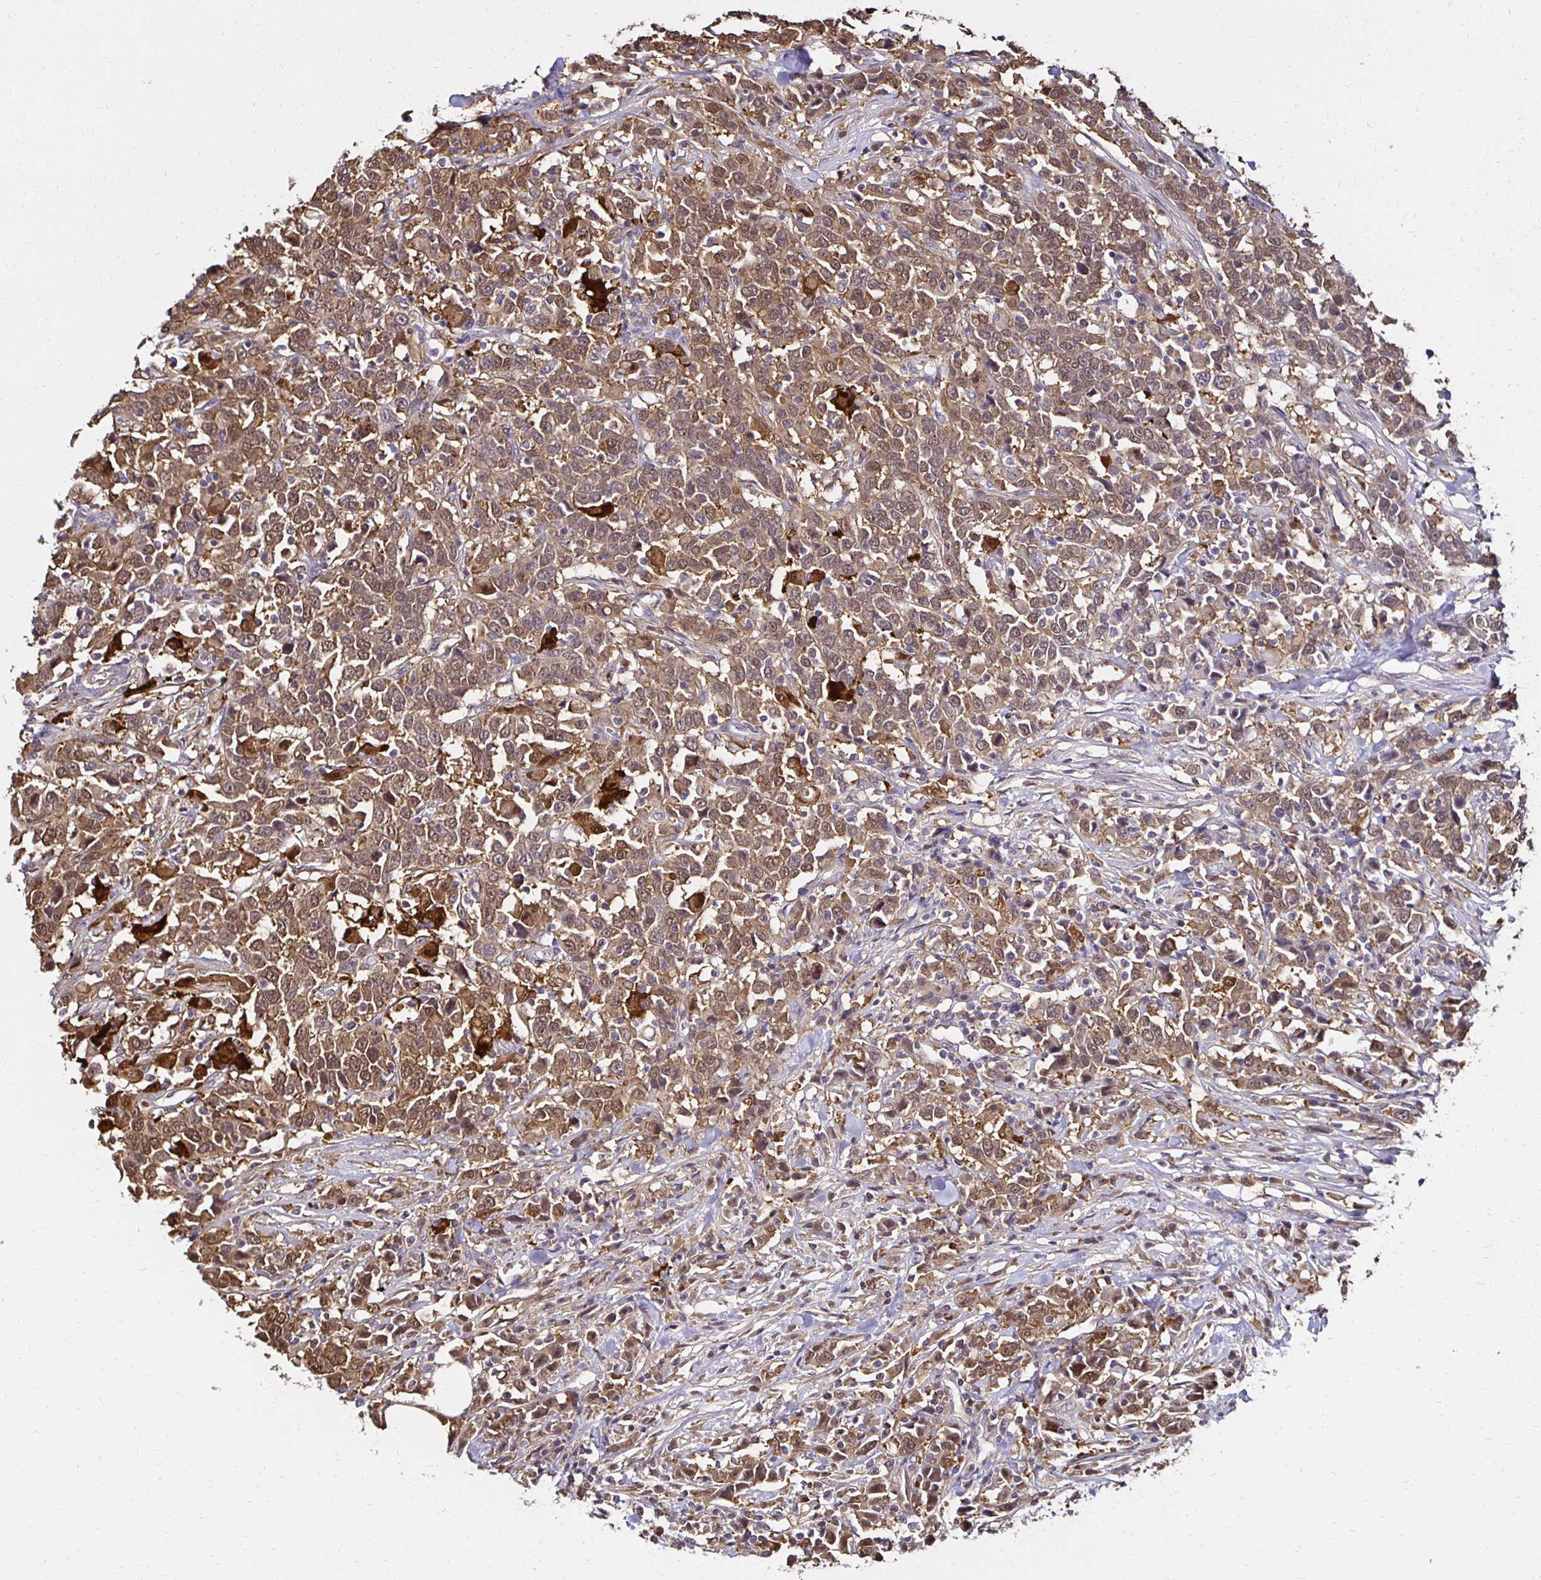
{"staining": {"intensity": "moderate", "quantity": ">75%", "location": "cytoplasmic/membranous,nuclear"}, "tissue": "urothelial cancer", "cell_type": "Tumor cells", "image_type": "cancer", "snomed": [{"axis": "morphology", "description": "Urothelial carcinoma, High grade"}, {"axis": "topography", "description": "Urinary bladder"}], "caption": "High-grade urothelial carcinoma stained with immunohistochemistry demonstrates moderate cytoplasmic/membranous and nuclear expression in approximately >75% of tumor cells.", "gene": "TXN", "patient": {"sex": "male", "age": 61}}